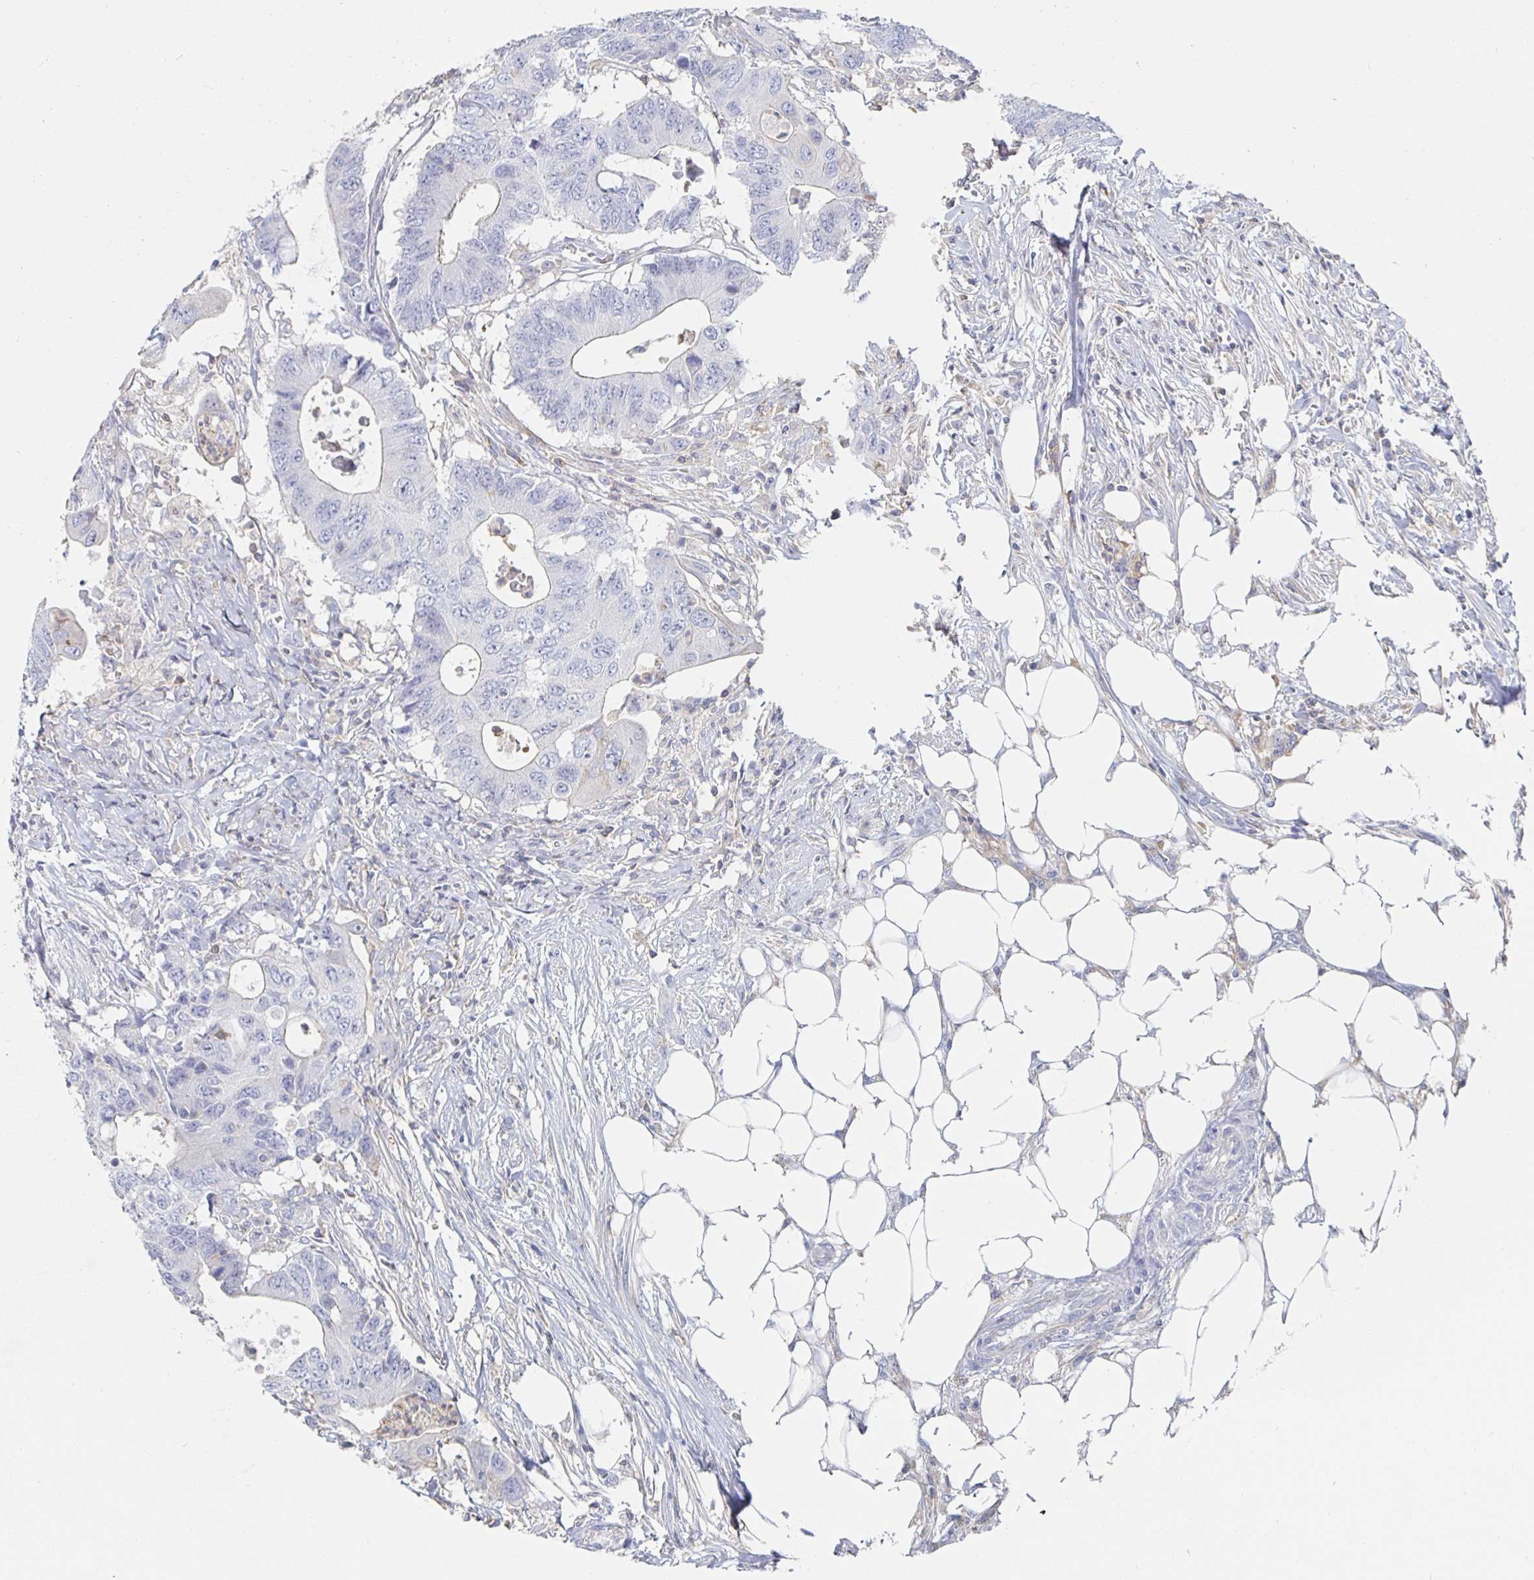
{"staining": {"intensity": "negative", "quantity": "none", "location": "none"}, "tissue": "colorectal cancer", "cell_type": "Tumor cells", "image_type": "cancer", "snomed": [{"axis": "morphology", "description": "Adenocarcinoma, NOS"}, {"axis": "topography", "description": "Colon"}], "caption": "Micrograph shows no protein staining in tumor cells of colorectal adenocarcinoma tissue.", "gene": "PIK3CD", "patient": {"sex": "male", "age": 71}}